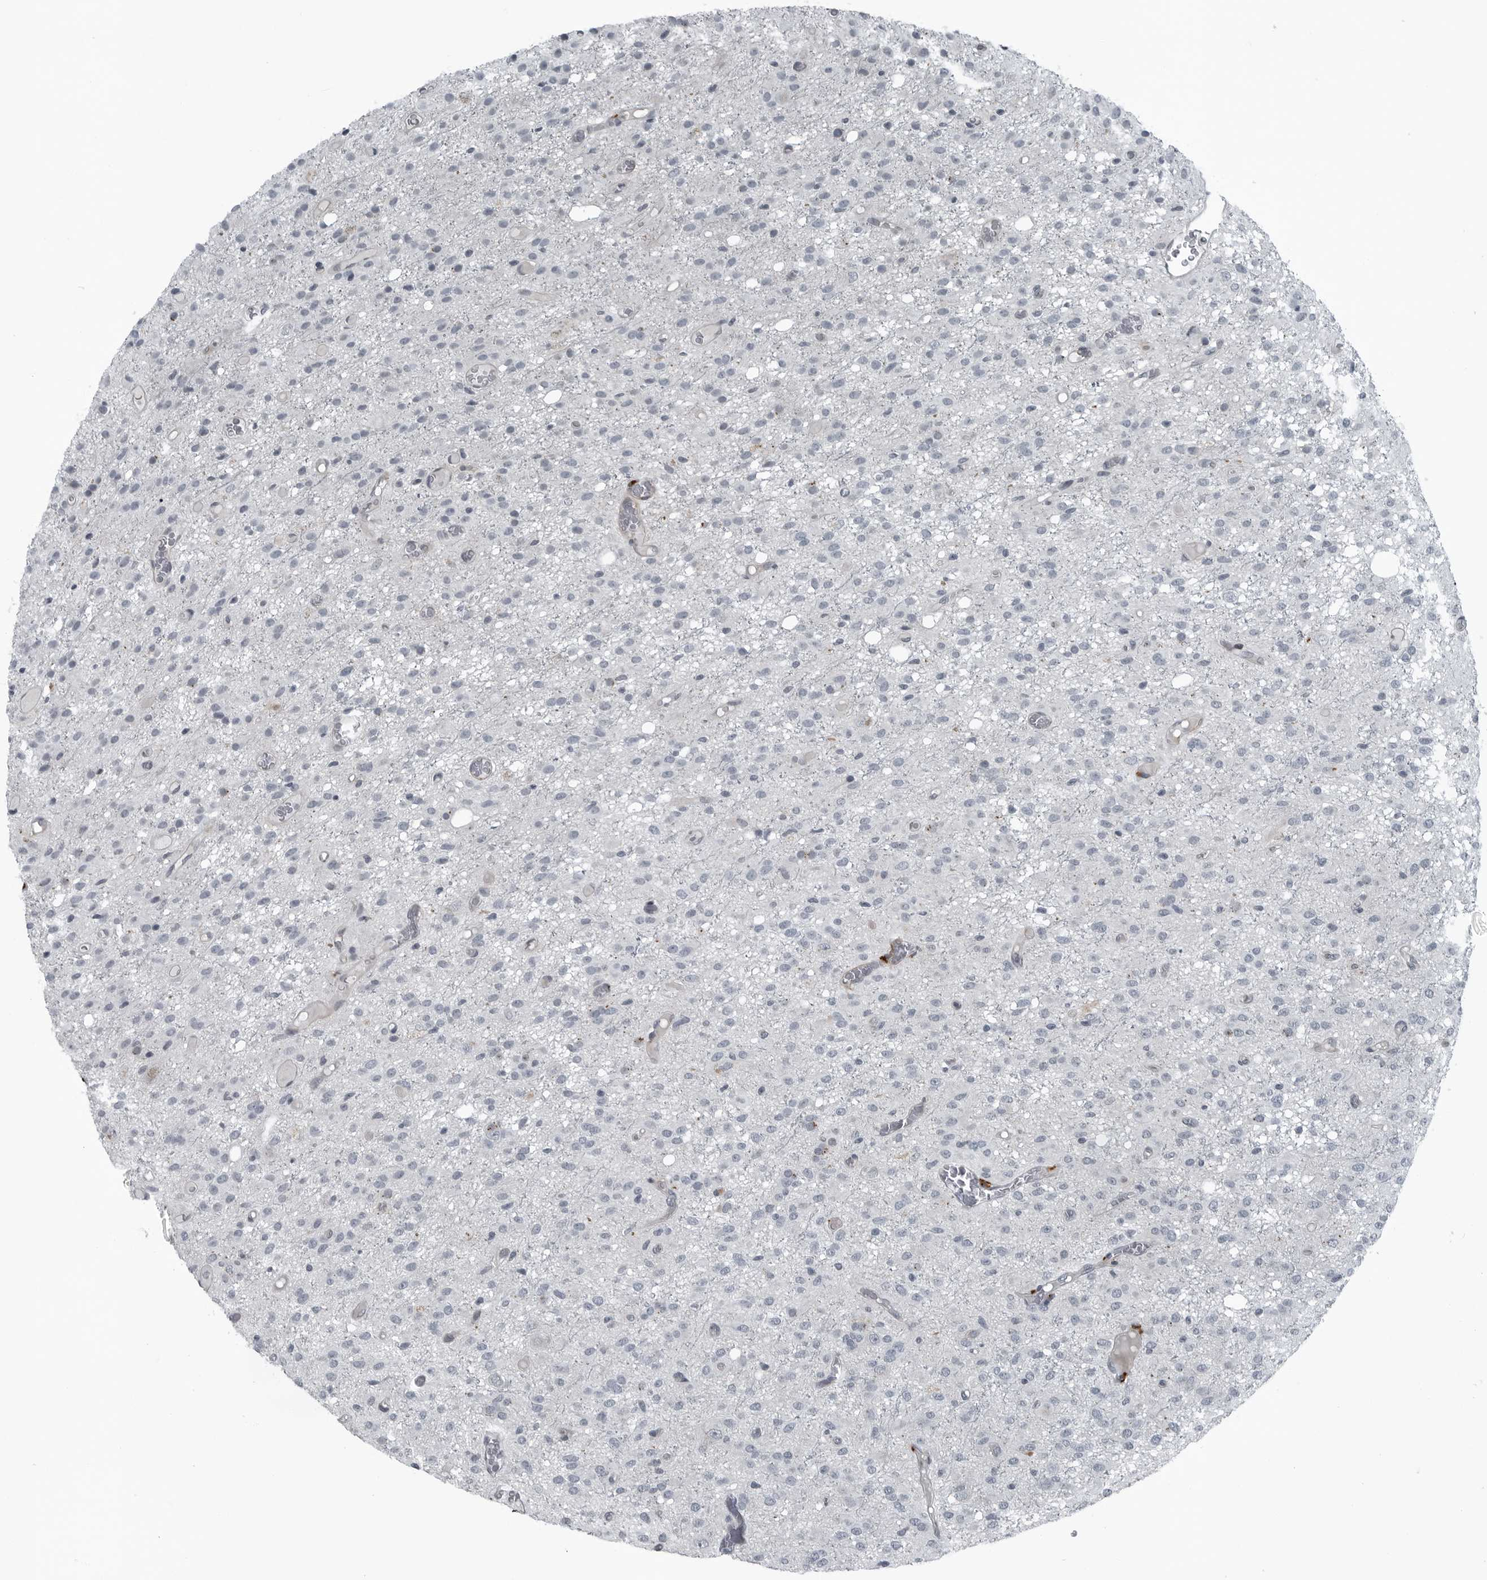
{"staining": {"intensity": "negative", "quantity": "none", "location": "none"}, "tissue": "glioma", "cell_type": "Tumor cells", "image_type": "cancer", "snomed": [{"axis": "morphology", "description": "Glioma, malignant, High grade"}, {"axis": "topography", "description": "Brain"}], "caption": "Malignant glioma (high-grade) was stained to show a protein in brown. There is no significant staining in tumor cells.", "gene": "GAK", "patient": {"sex": "female", "age": 59}}